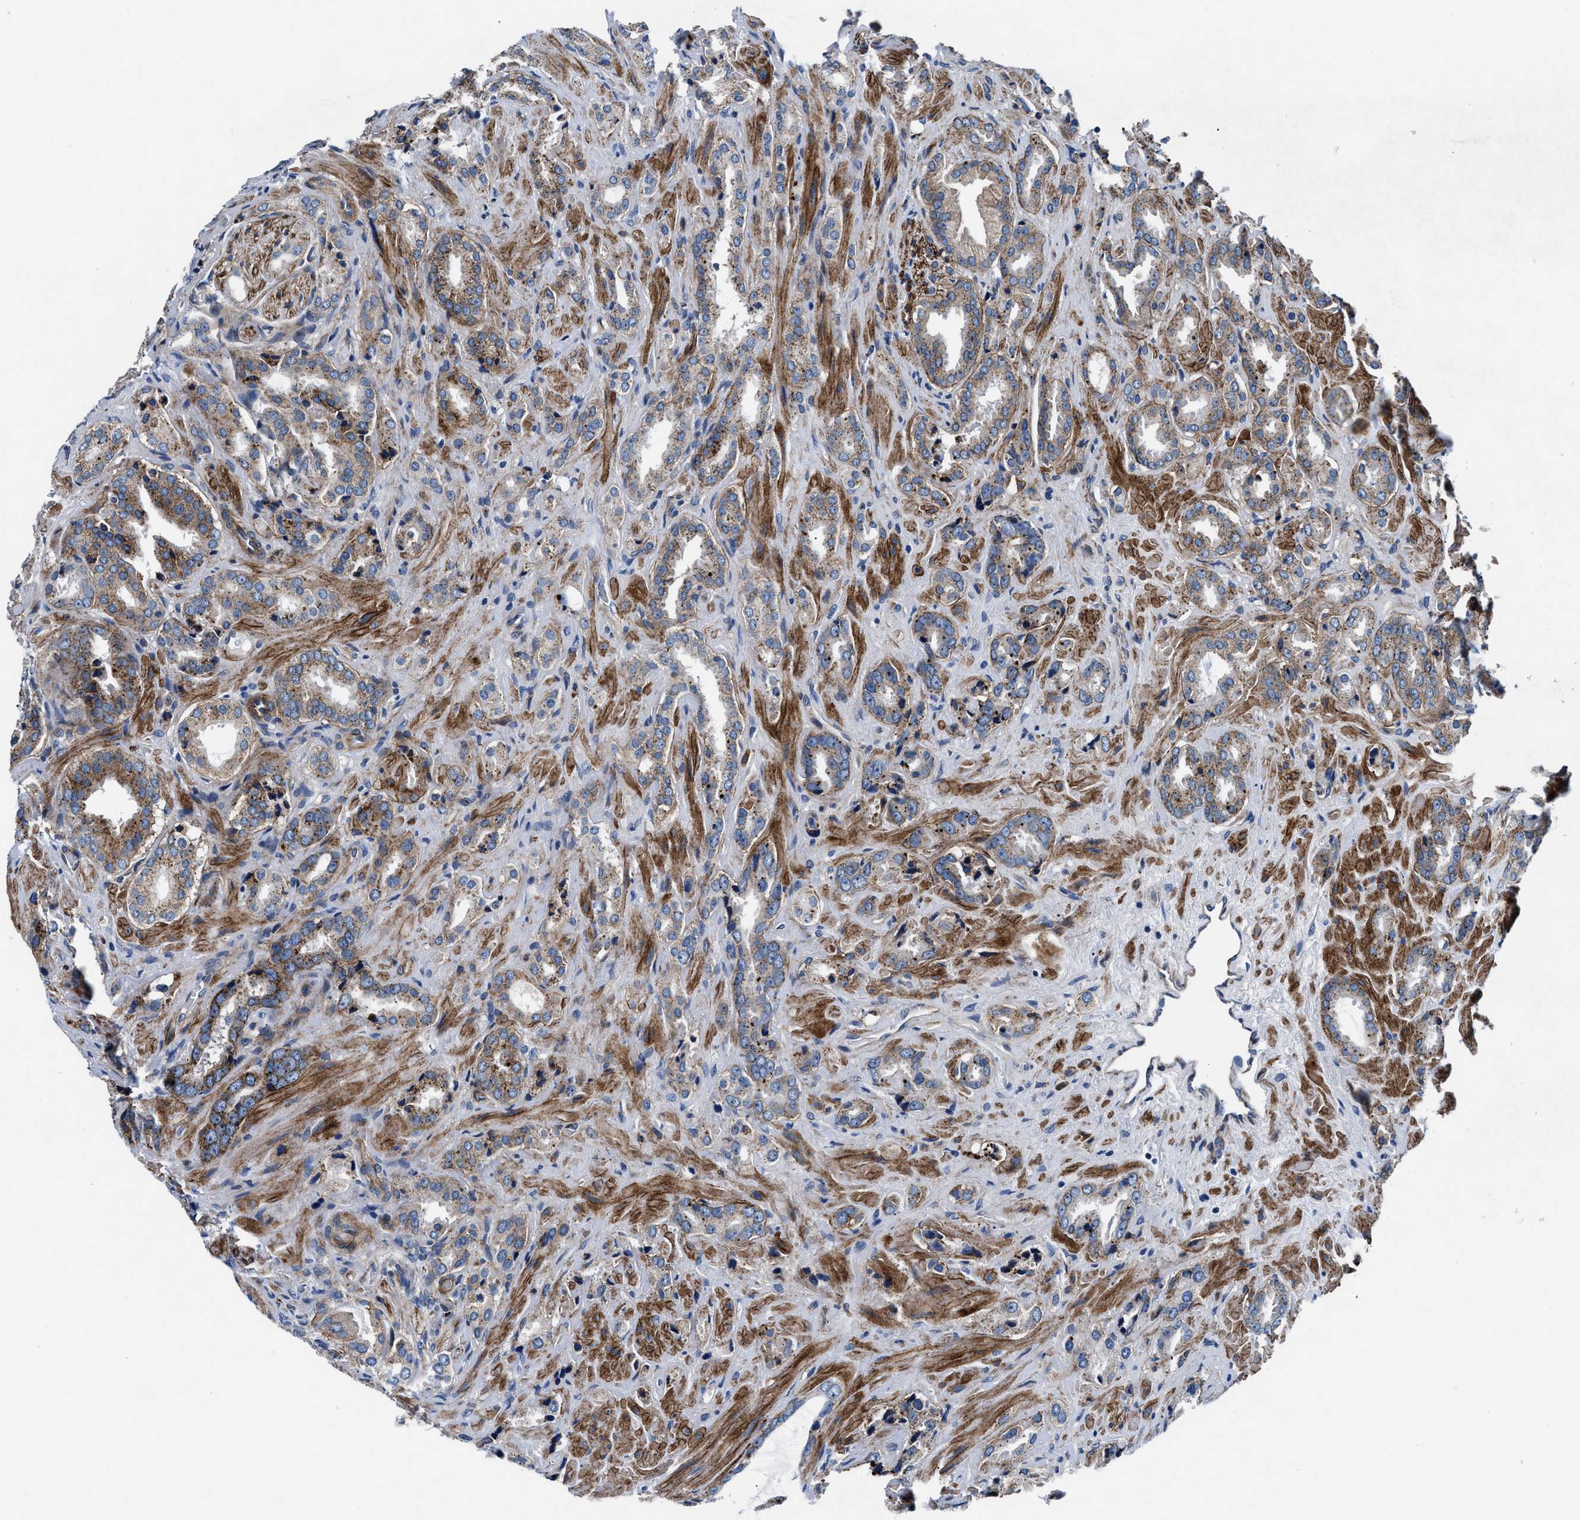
{"staining": {"intensity": "weak", "quantity": "25%-75%", "location": "cytoplasmic/membranous"}, "tissue": "prostate cancer", "cell_type": "Tumor cells", "image_type": "cancer", "snomed": [{"axis": "morphology", "description": "Adenocarcinoma, High grade"}, {"axis": "topography", "description": "Prostate"}], "caption": "Prostate high-grade adenocarcinoma was stained to show a protein in brown. There is low levels of weak cytoplasmic/membranous positivity in approximately 25%-75% of tumor cells.", "gene": "DAG1", "patient": {"sex": "male", "age": 64}}